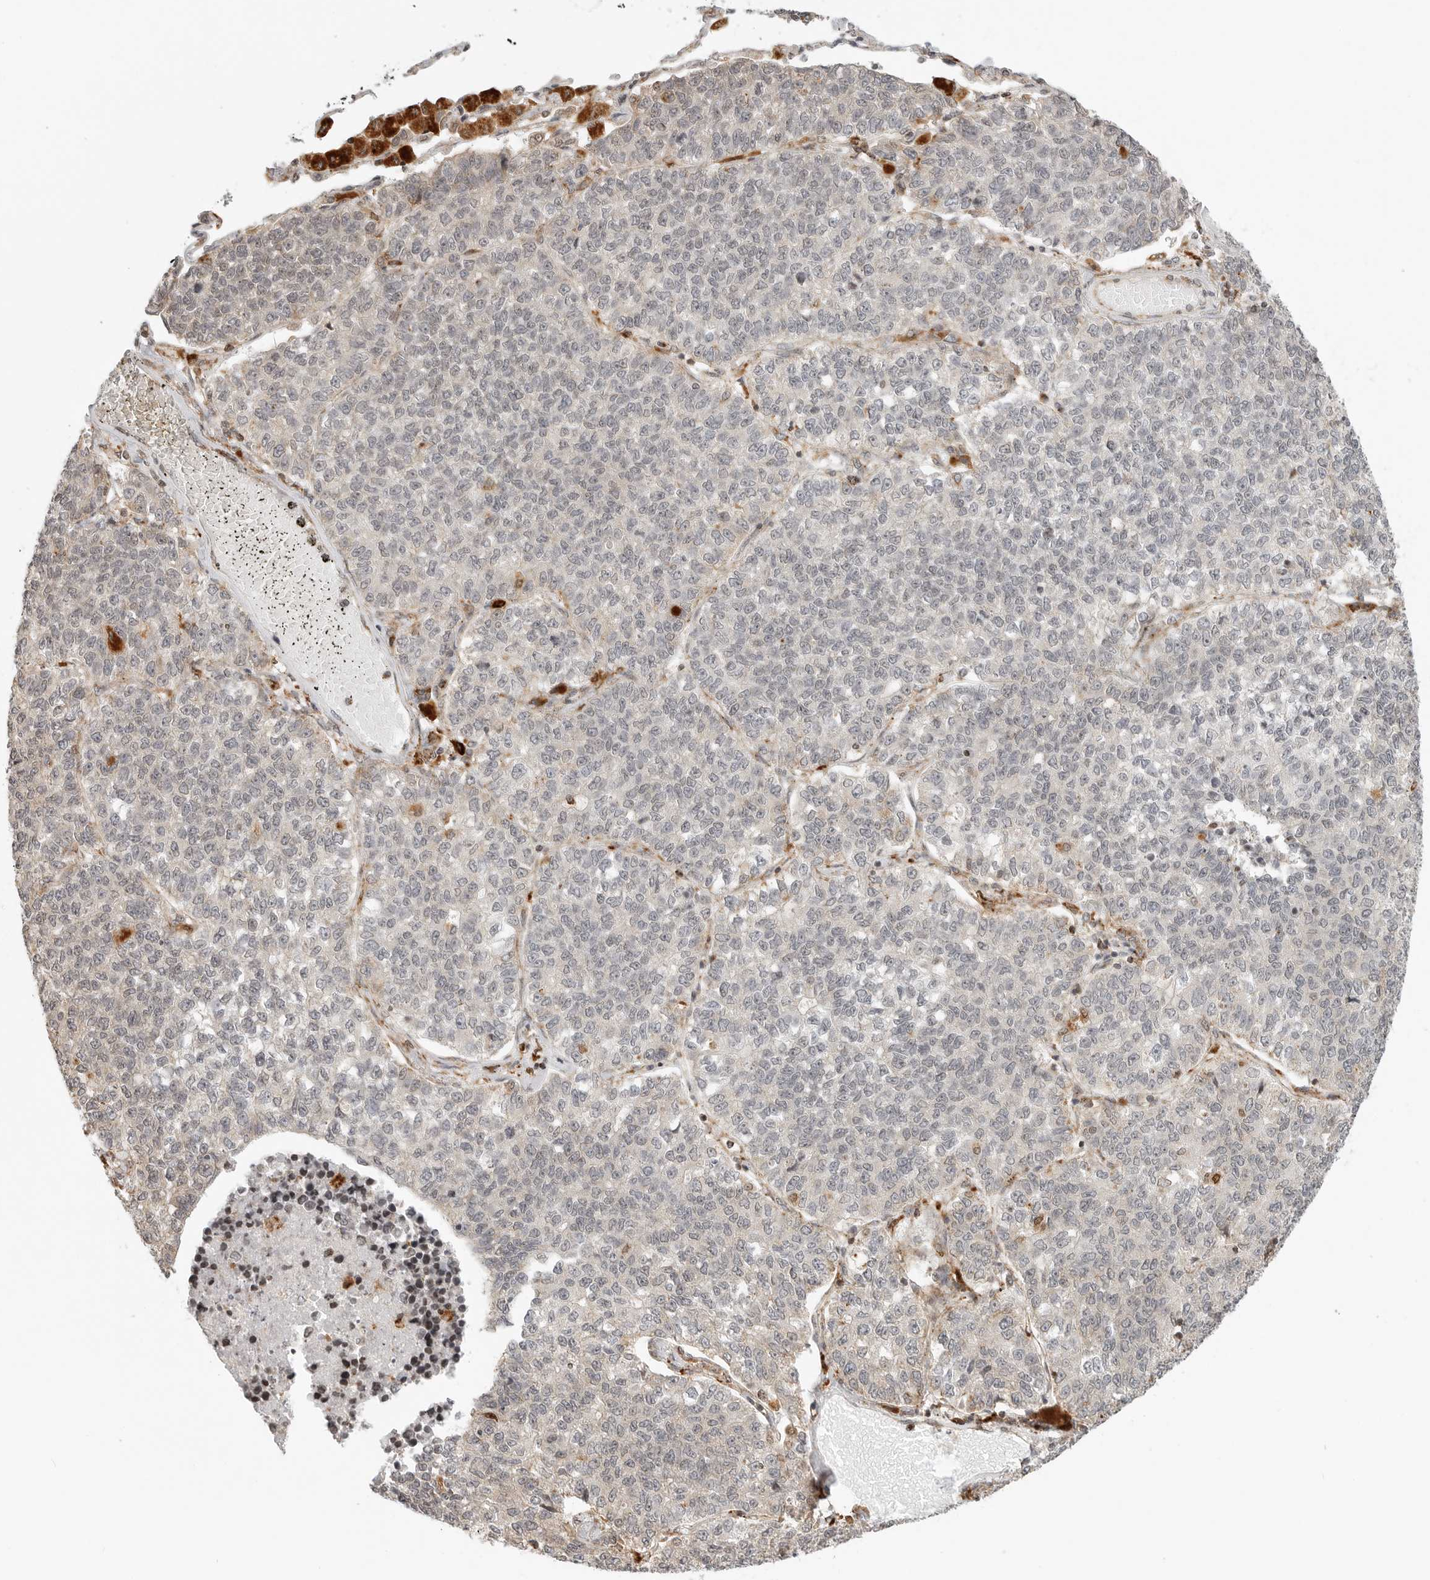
{"staining": {"intensity": "negative", "quantity": "none", "location": "none"}, "tissue": "lung cancer", "cell_type": "Tumor cells", "image_type": "cancer", "snomed": [{"axis": "morphology", "description": "Adenocarcinoma, NOS"}, {"axis": "topography", "description": "Lung"}], "caption": "IHC histopathology image of lung cancer stained for a protein (brown), which displays no staining in tumor cells.", "gene": "IDUA", "patient": {"sex": "male", "age": 49}}